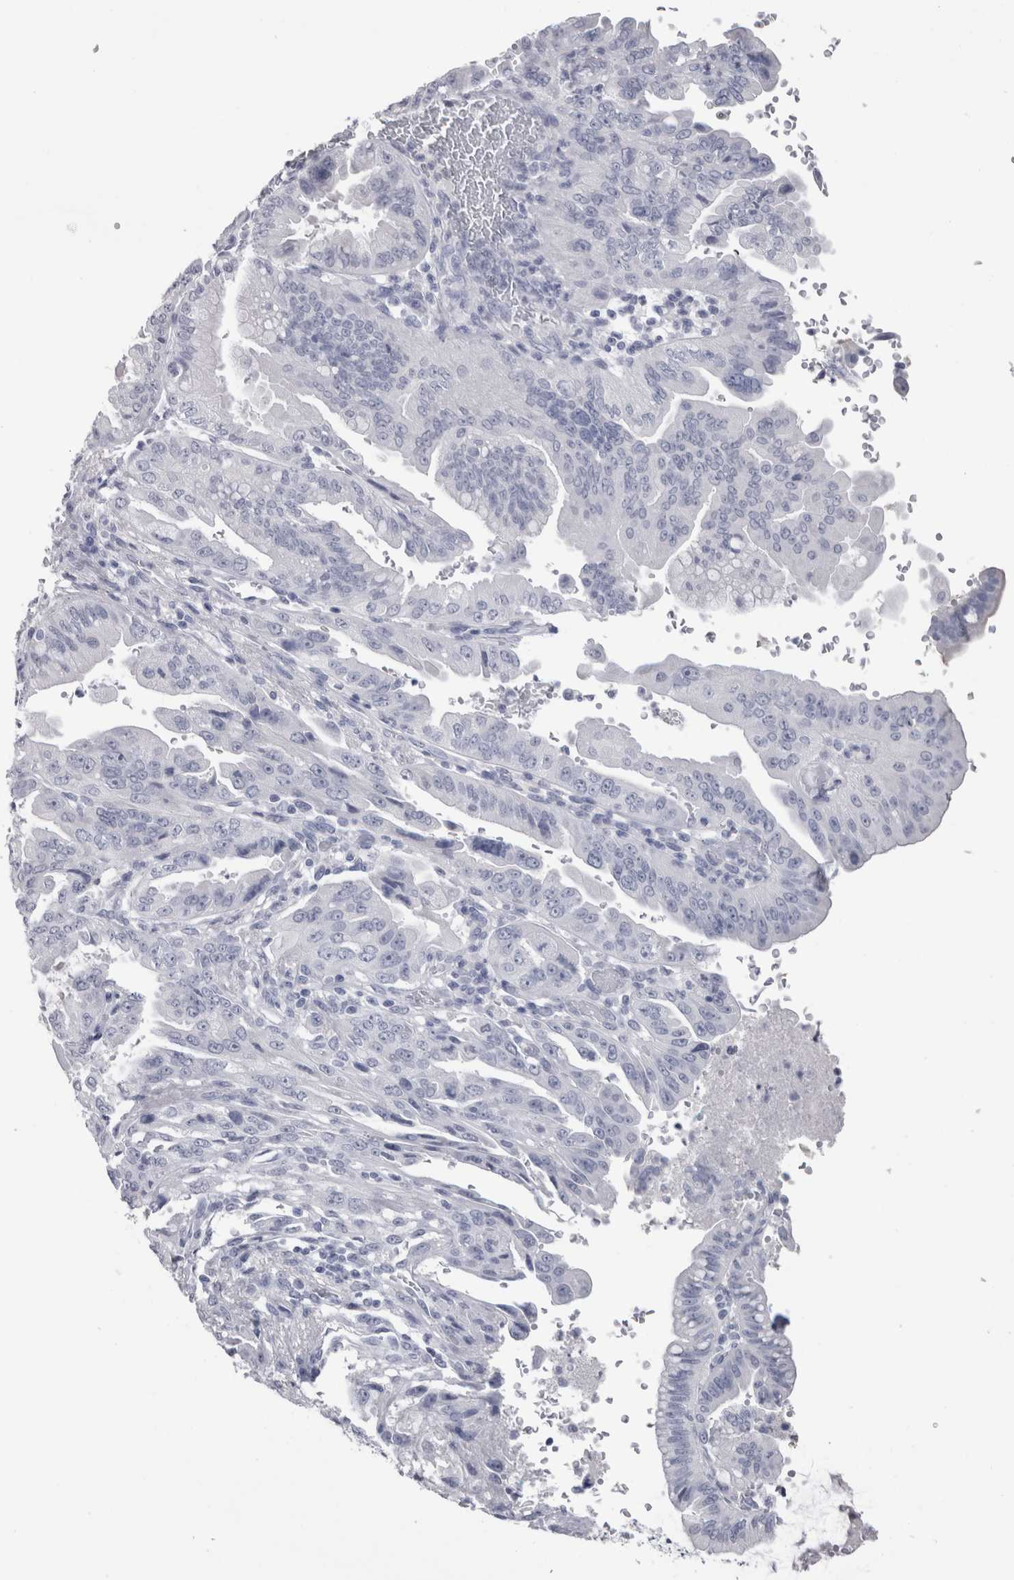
{"staining": {"intensity": "negative", "quantity": "none", "location": "none"}, "tissue": "pancreatic cancer", "cell_type": "Tumor cells", "image_type": "cancer", "snomed": [{"axis": "morphology", "description": "Adenocarcinoma, NOS"}, {"axis": "topography", "description": "Pancreas"}], "caption": "Immunohistochemistry micrograph of human adenocarcinoma (pancreatic) stained for a protein (brown), which reveals no expression in tumor cells. (DAB immunohistochemistry (IHC) with hematoxylin counter stain).", "gene": "PTH", "patient": {"sex": "male", "age": 70}}